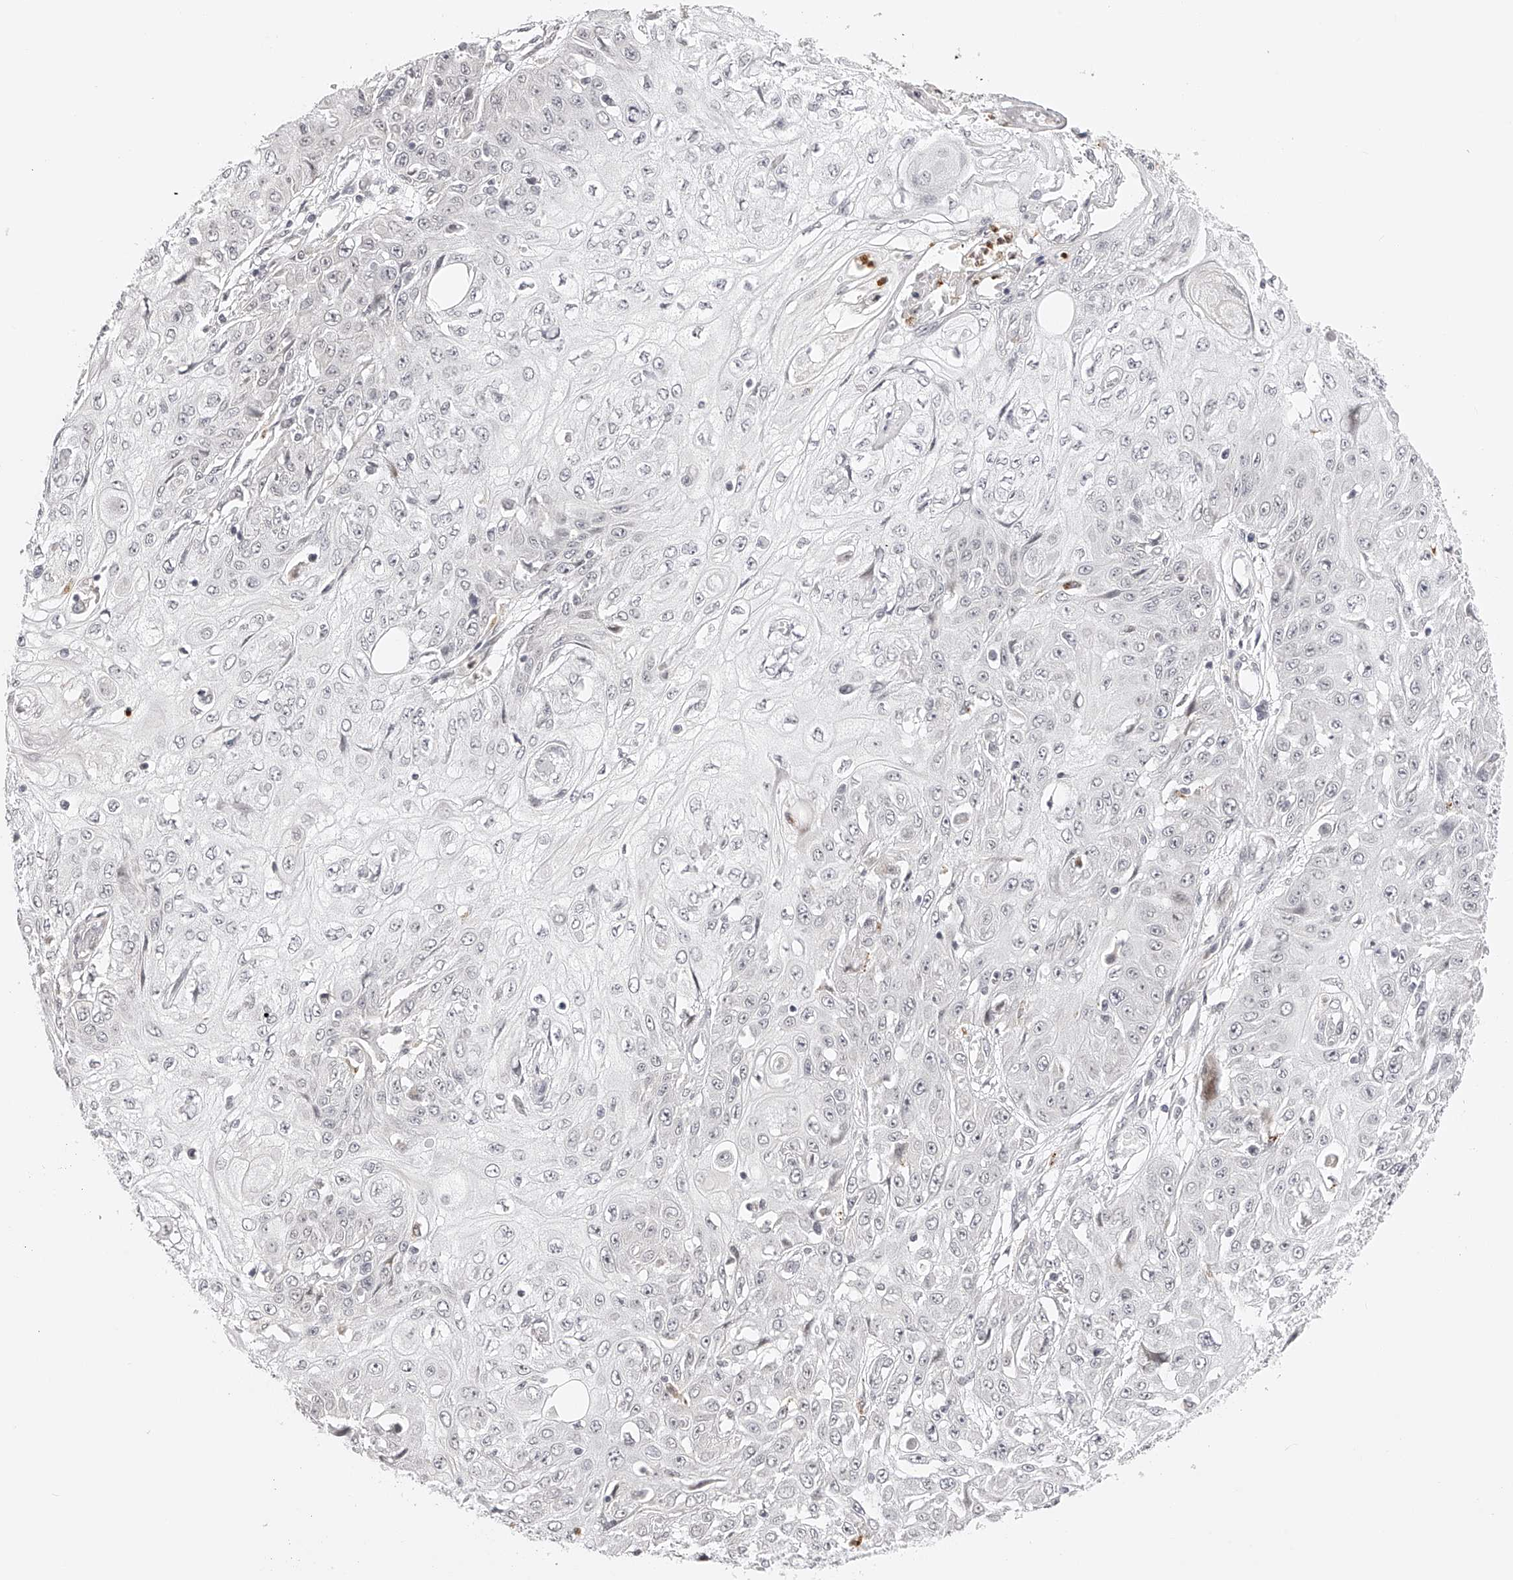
{"staining": {"intensity": "negative", "quantity": "none", "location": "none"}, "tissue": "skin cancer", "cell_type": "Tumor cells", "image_type": "cancer", "snomed": [{"axis": "morphology", "description": "Squamous cell carcinoma, NOS"}, {"axis": "morphology", "description": "Squamous cell carcinoma, metastatic, NOS"}, {"axis": "topography", "description": "Skin"}, {"axis": "topography", "description": "Lymph node"}], "caption": "DAB (3,3'-diaminobenzidine) immunohistochemical staining of skin metastatic squamous cell carcinoma displays no significant staining in tumor cells.", "gene": "PLEKHG1", "patient": {"sex": "male", "age": 75}}